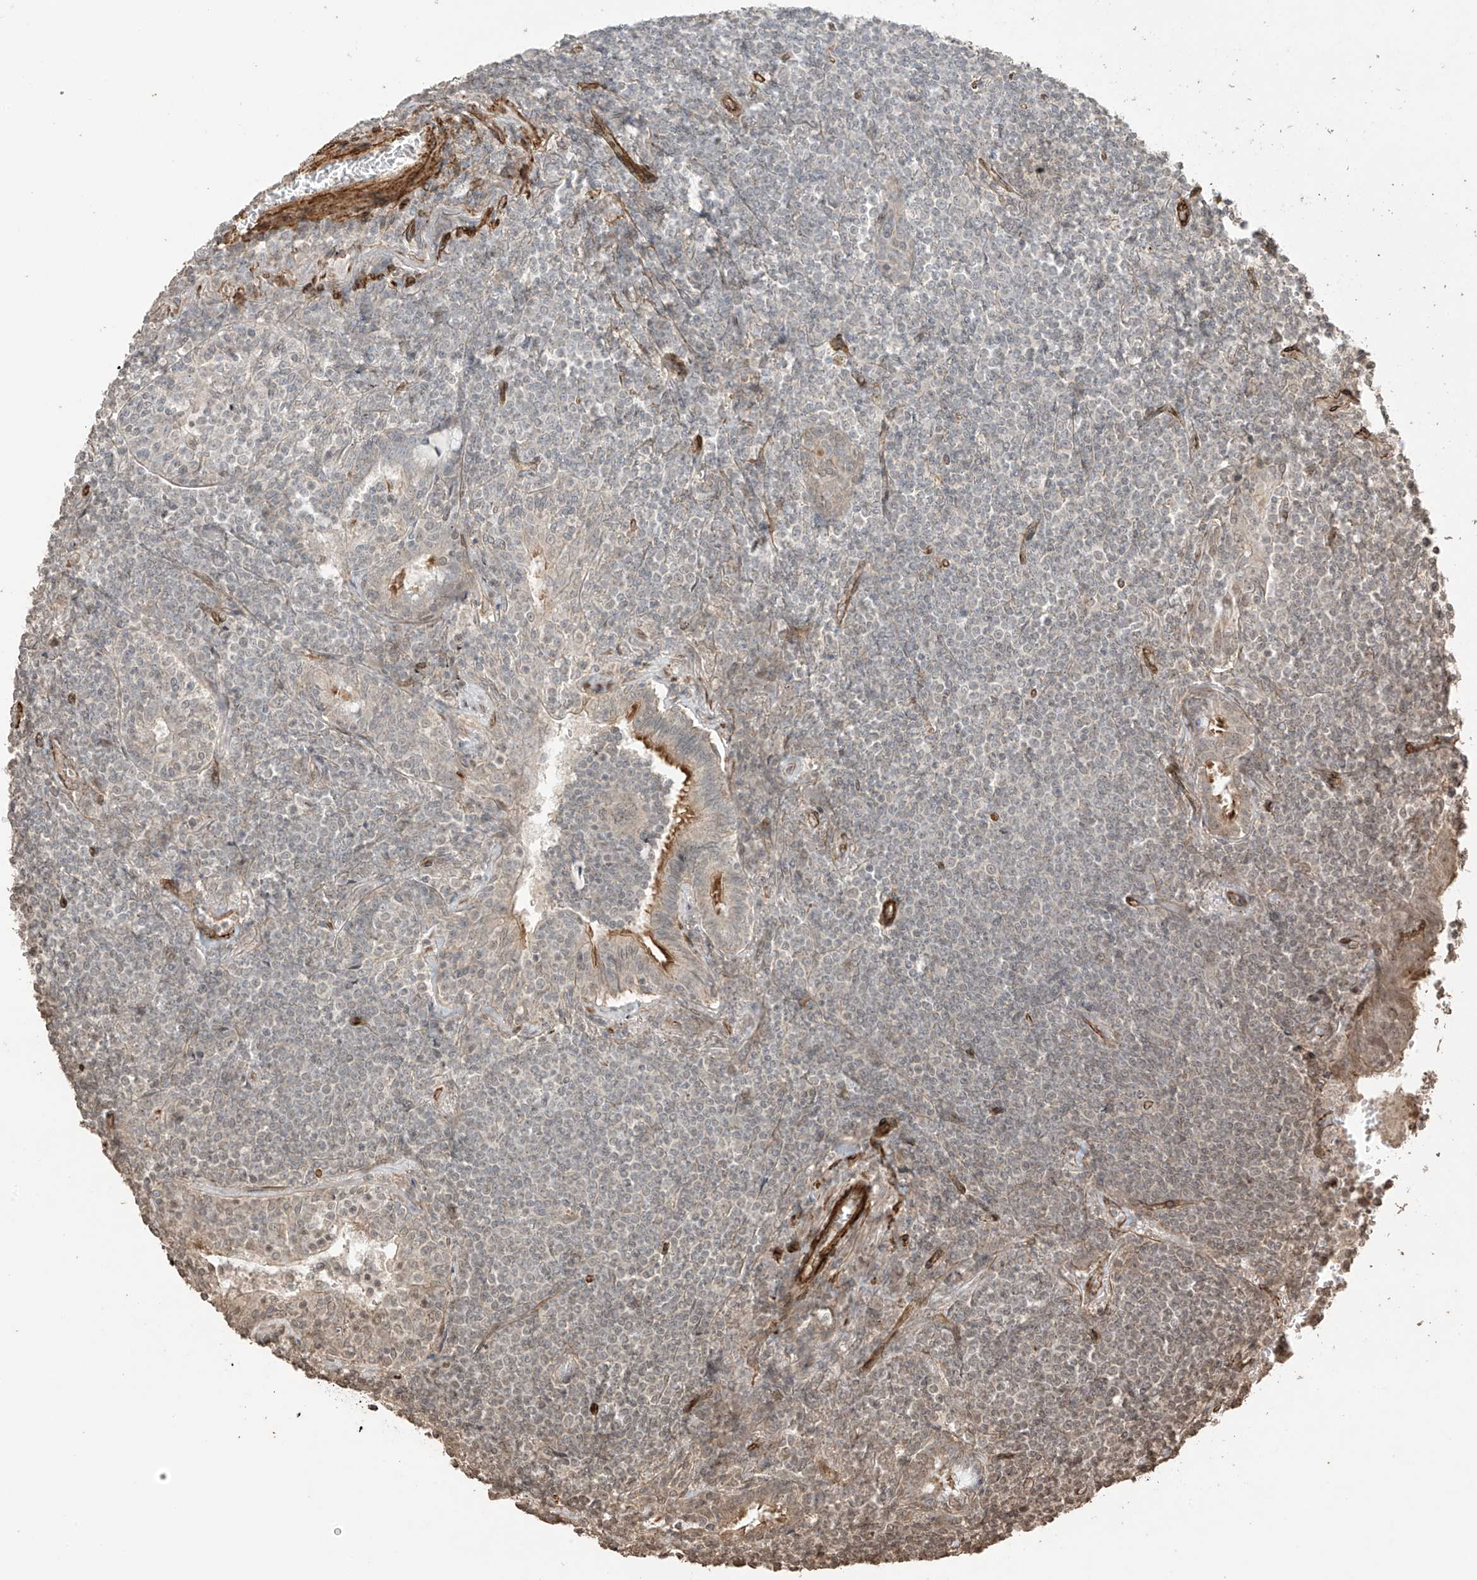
{"staining": {"intensity": "weak", "quantity": "<25%", "location": "cytoplasmic/membranous,nuclear"}, "tissue": "lymphoma", "cell_type": "Tumor cells", "image_type": "cancer", "snomed": [{"axis": "morphology", "description": "Malignant lymphoma, non-Hodgkin's type, Low grade"}, {"axis": "topography", "description": "Lung"}], "caption": "Tumor cells are negative for brown protein staining in malignant lymphoma, non-Hodgkin's type (low-grade). Brightfield microscopy of immunohistochemistry stained with DAB (3,3'-diaminobenzidine) (brown) and hematoxylin (blue), captured at high magnification.", "gene": "TTLL5", "patient": {"sex": "female", "age": 71}}